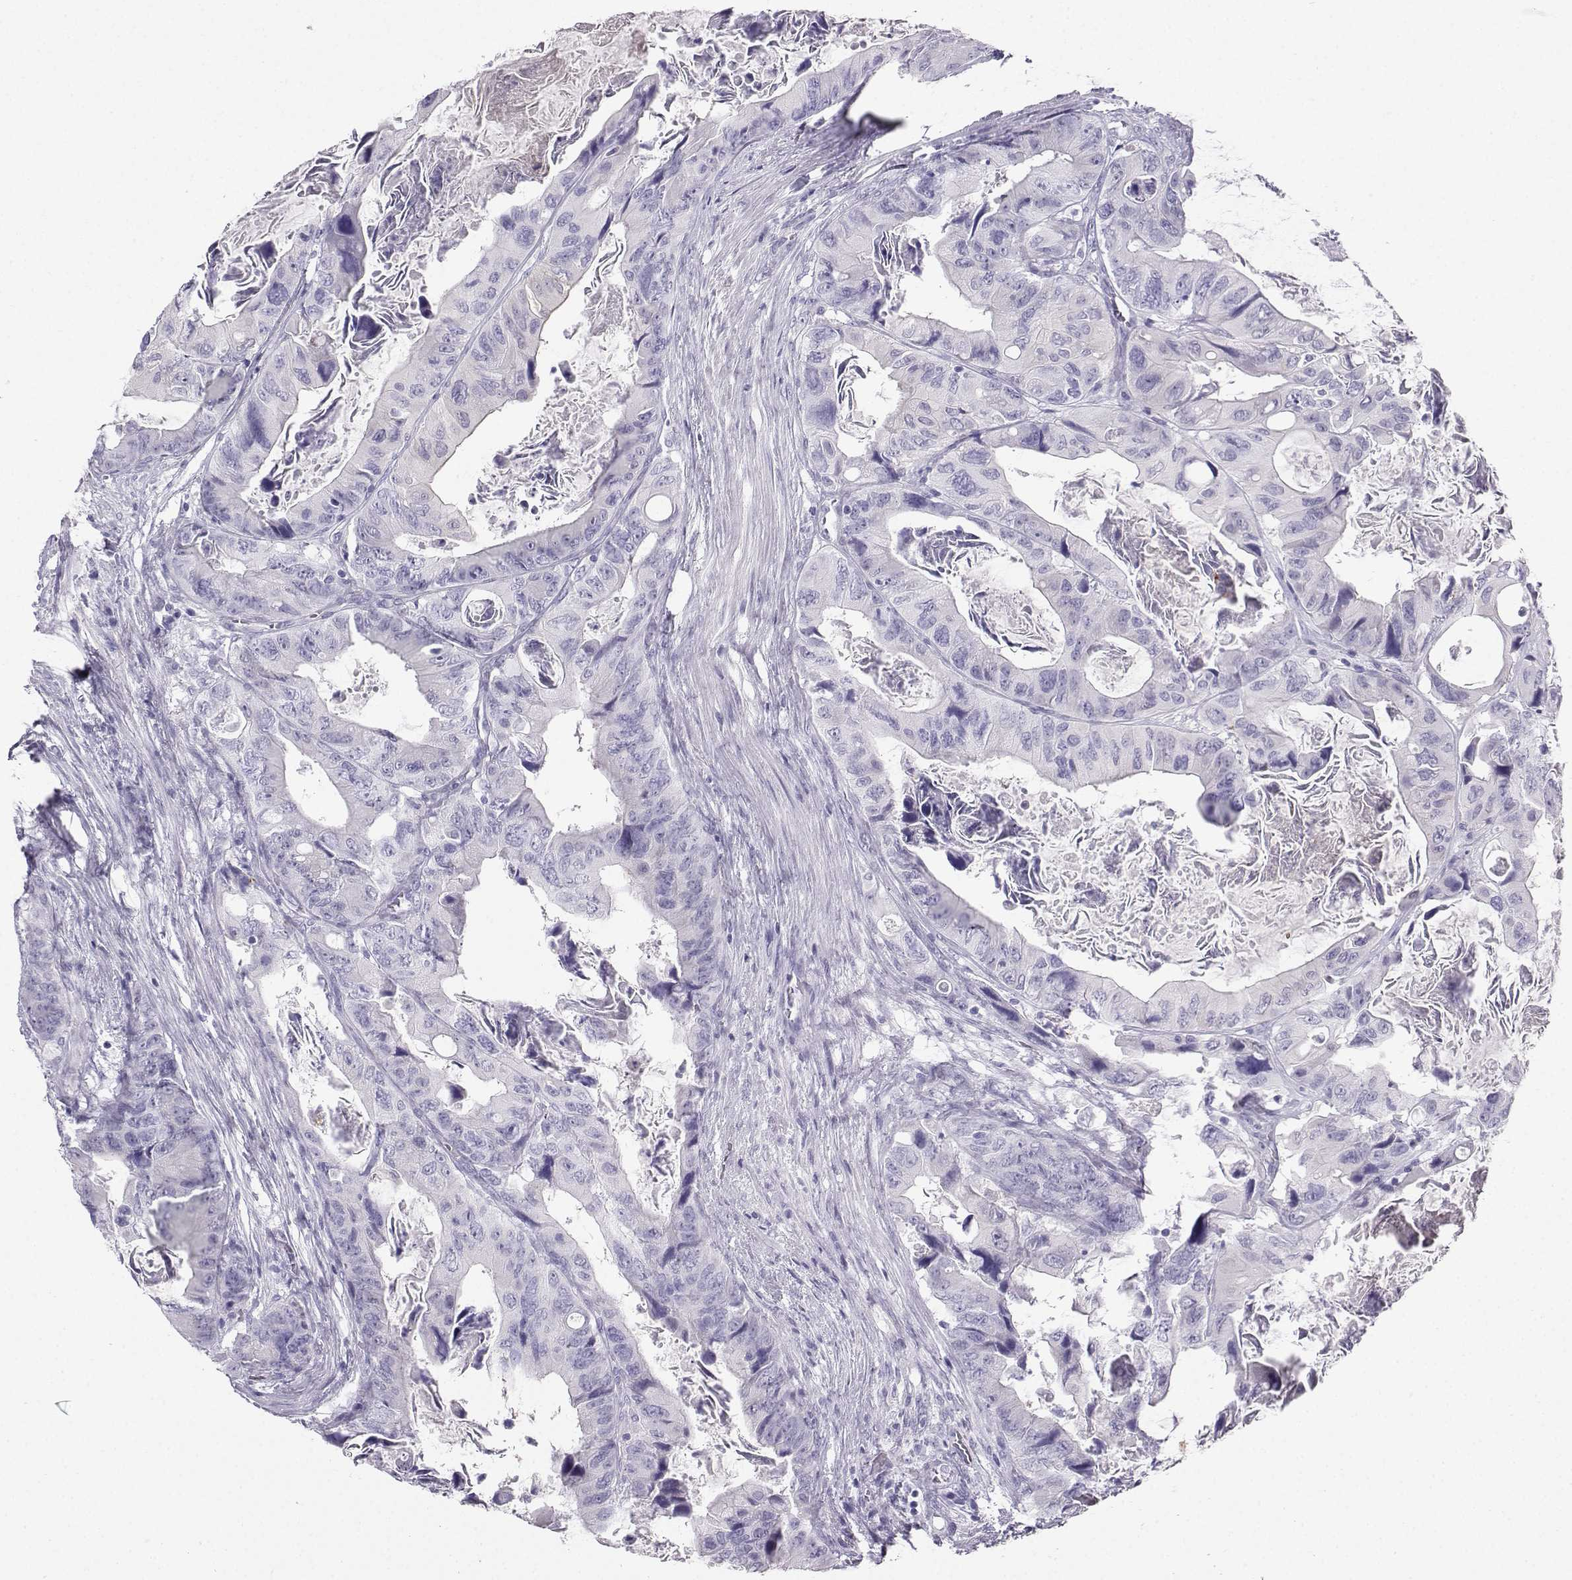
{"staining": {"intensity": "negative", "quantity": "none", "location": "none"}, "tissue": "colorectal cancer", "cell_type": "Tumor cells", "image_type": "cancer", "snomed": [{"axis": "morphology", "description": "Adenocarcinoma, NOS"}, {"axis": "topography", "description": "Rectum"}], "caption": "Immunohistochemistry histopathology image of human colorectal adenocarcinoma stained for a protein (brown), which shows no expression in tumor cells. (Stains: DAB IHC with hematoxylin counter stain, Microscopy: brightfield microscopy at high magnification).", "gene": "IQCD", "patient": {"sex": "male", "age": 64}}